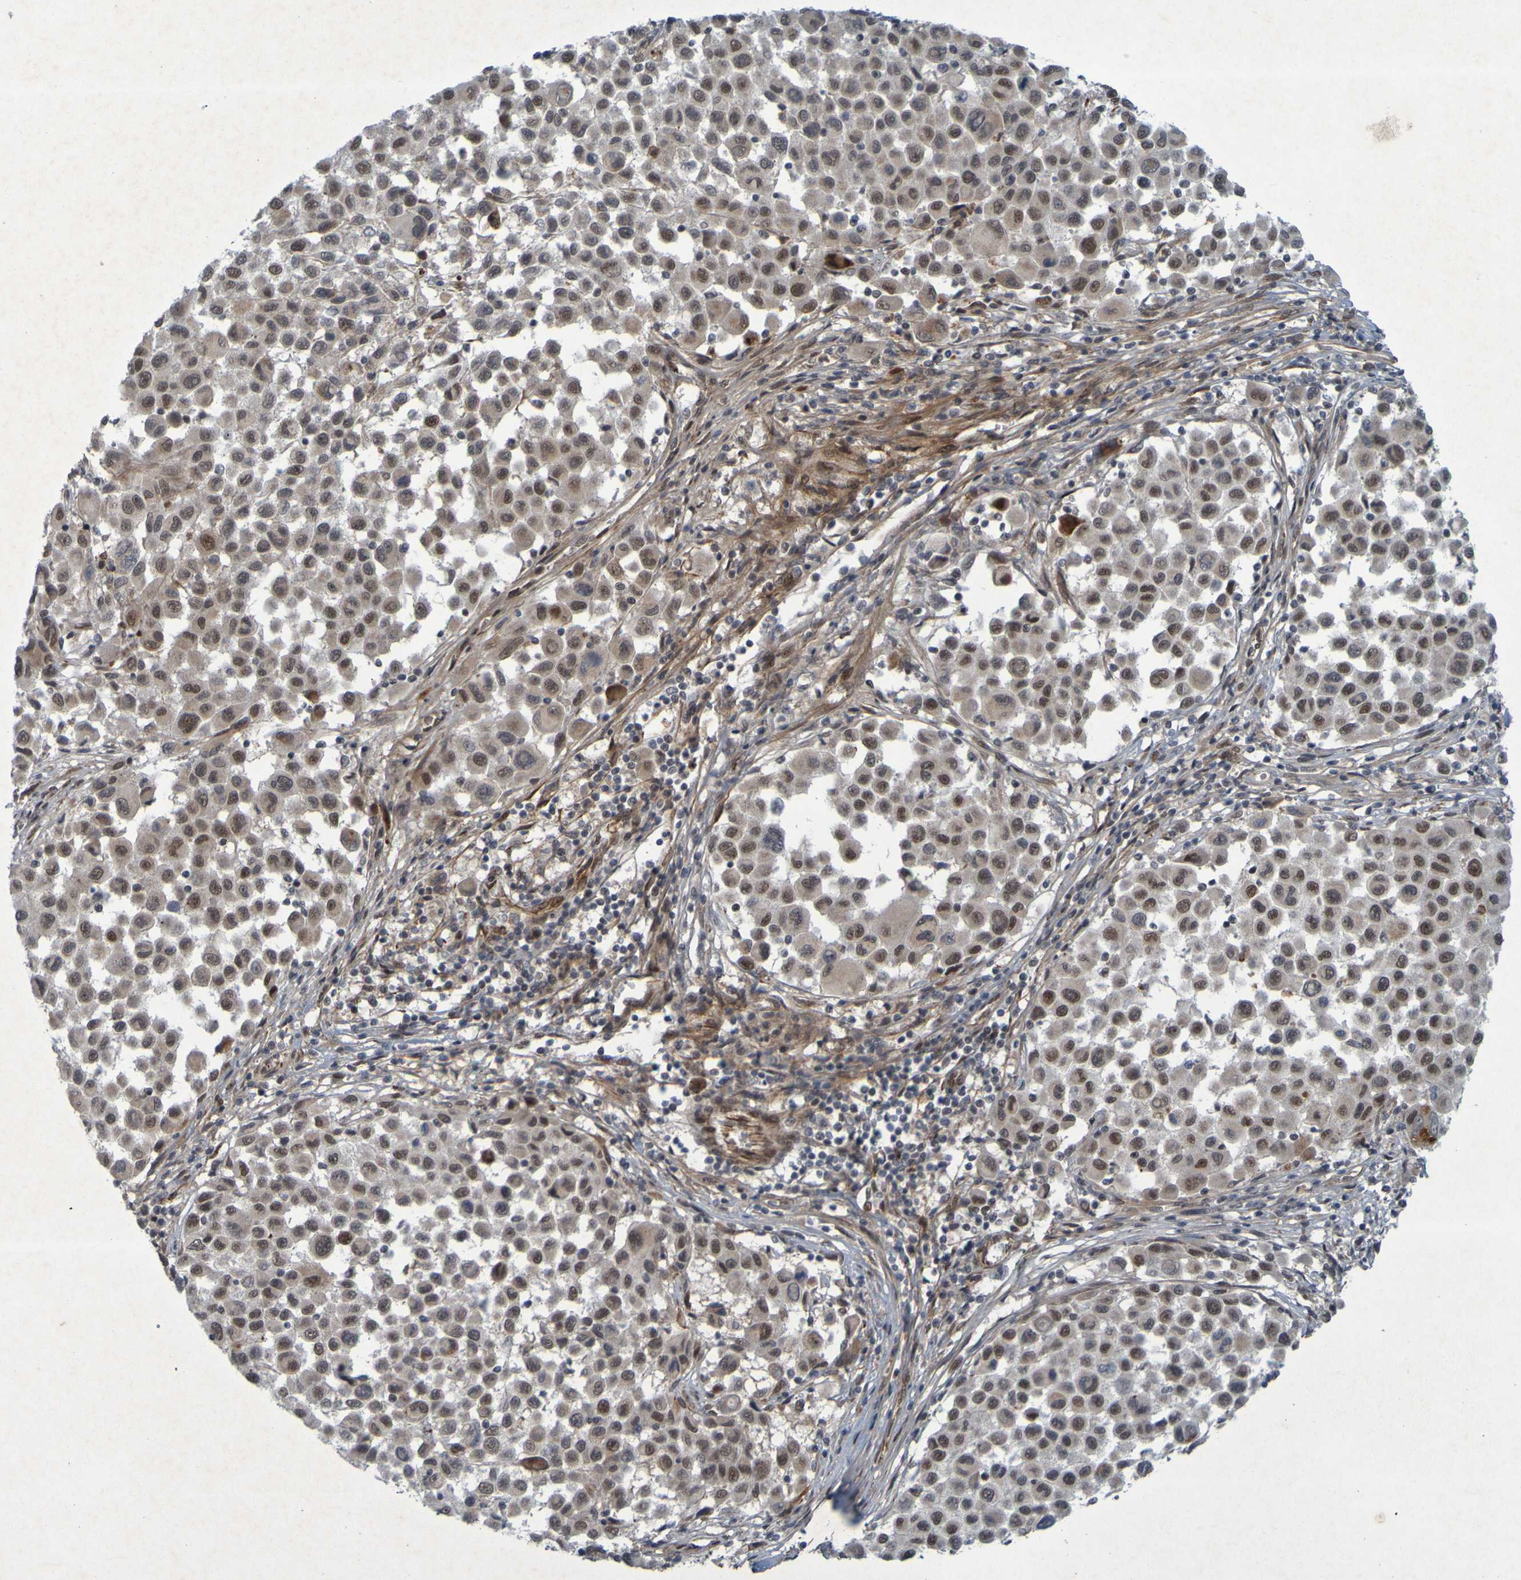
{"staining": {"intensity": "moderate", "quantity": ">75%", "location": "nuclear"}, "tissue": "melanoma", "cell_type": "Tumor cells", "image_type": "cancer", "snomed": [{"axis": "morphology", "description": "Malignant melanoma, Metastatic site"}, {"axis": "topography", "description": "Lymph node"}], "caption": "Immunohistochemistry (IHC) micrograph of neoplastic tissue: malignant melanoma (metastatic site) stained using immunohistochemistry (IHC) reveals medium levels of moderate protein expression localized specifically in the nuclear of tumor cells, appearing as a nuclear brown color.", "gene": "MCPH1", "patient": {"sex": "male", "age": 61}}